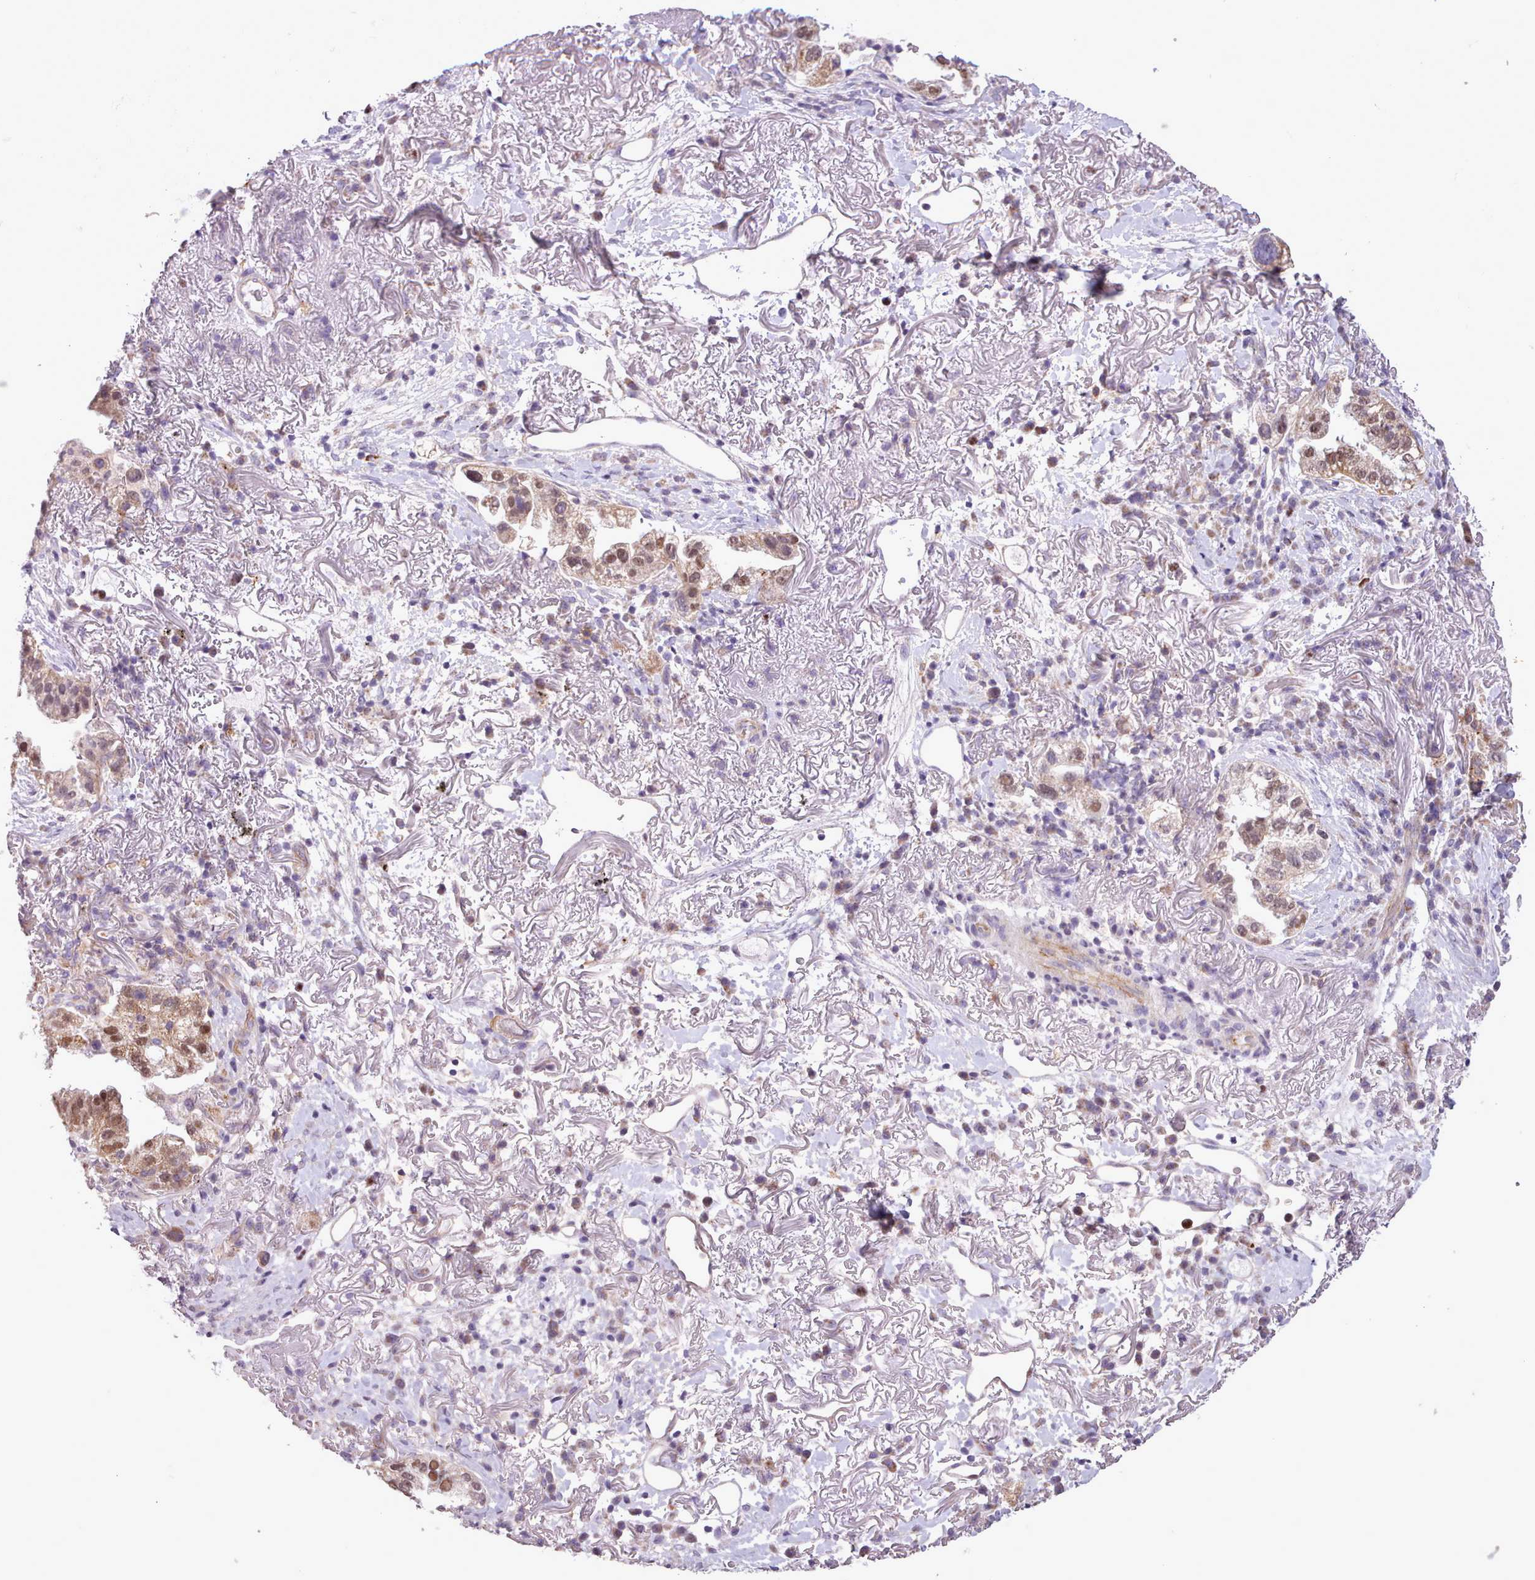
{"staining": {"intensity": "moderate", "quantity": ">75%", "location": "nuclear"}, "tissue": "lung cancer", "cell_type": "Tumor cells", "image_type": "cancer", "snomed": [{"axis": "morphology", "description": "Adenocarcinoma, NOS"}, {"axis": "topography", "description": "Lung"}], "caption": "This micrograph displays immunohistochemistry (IHC) staining of human lung adenocarcinoma, with medium moderate nuclear expression in about >75% of tumor cells.", "gene": "SLURP1", "patient": {"sex": "female", "age": 69}}